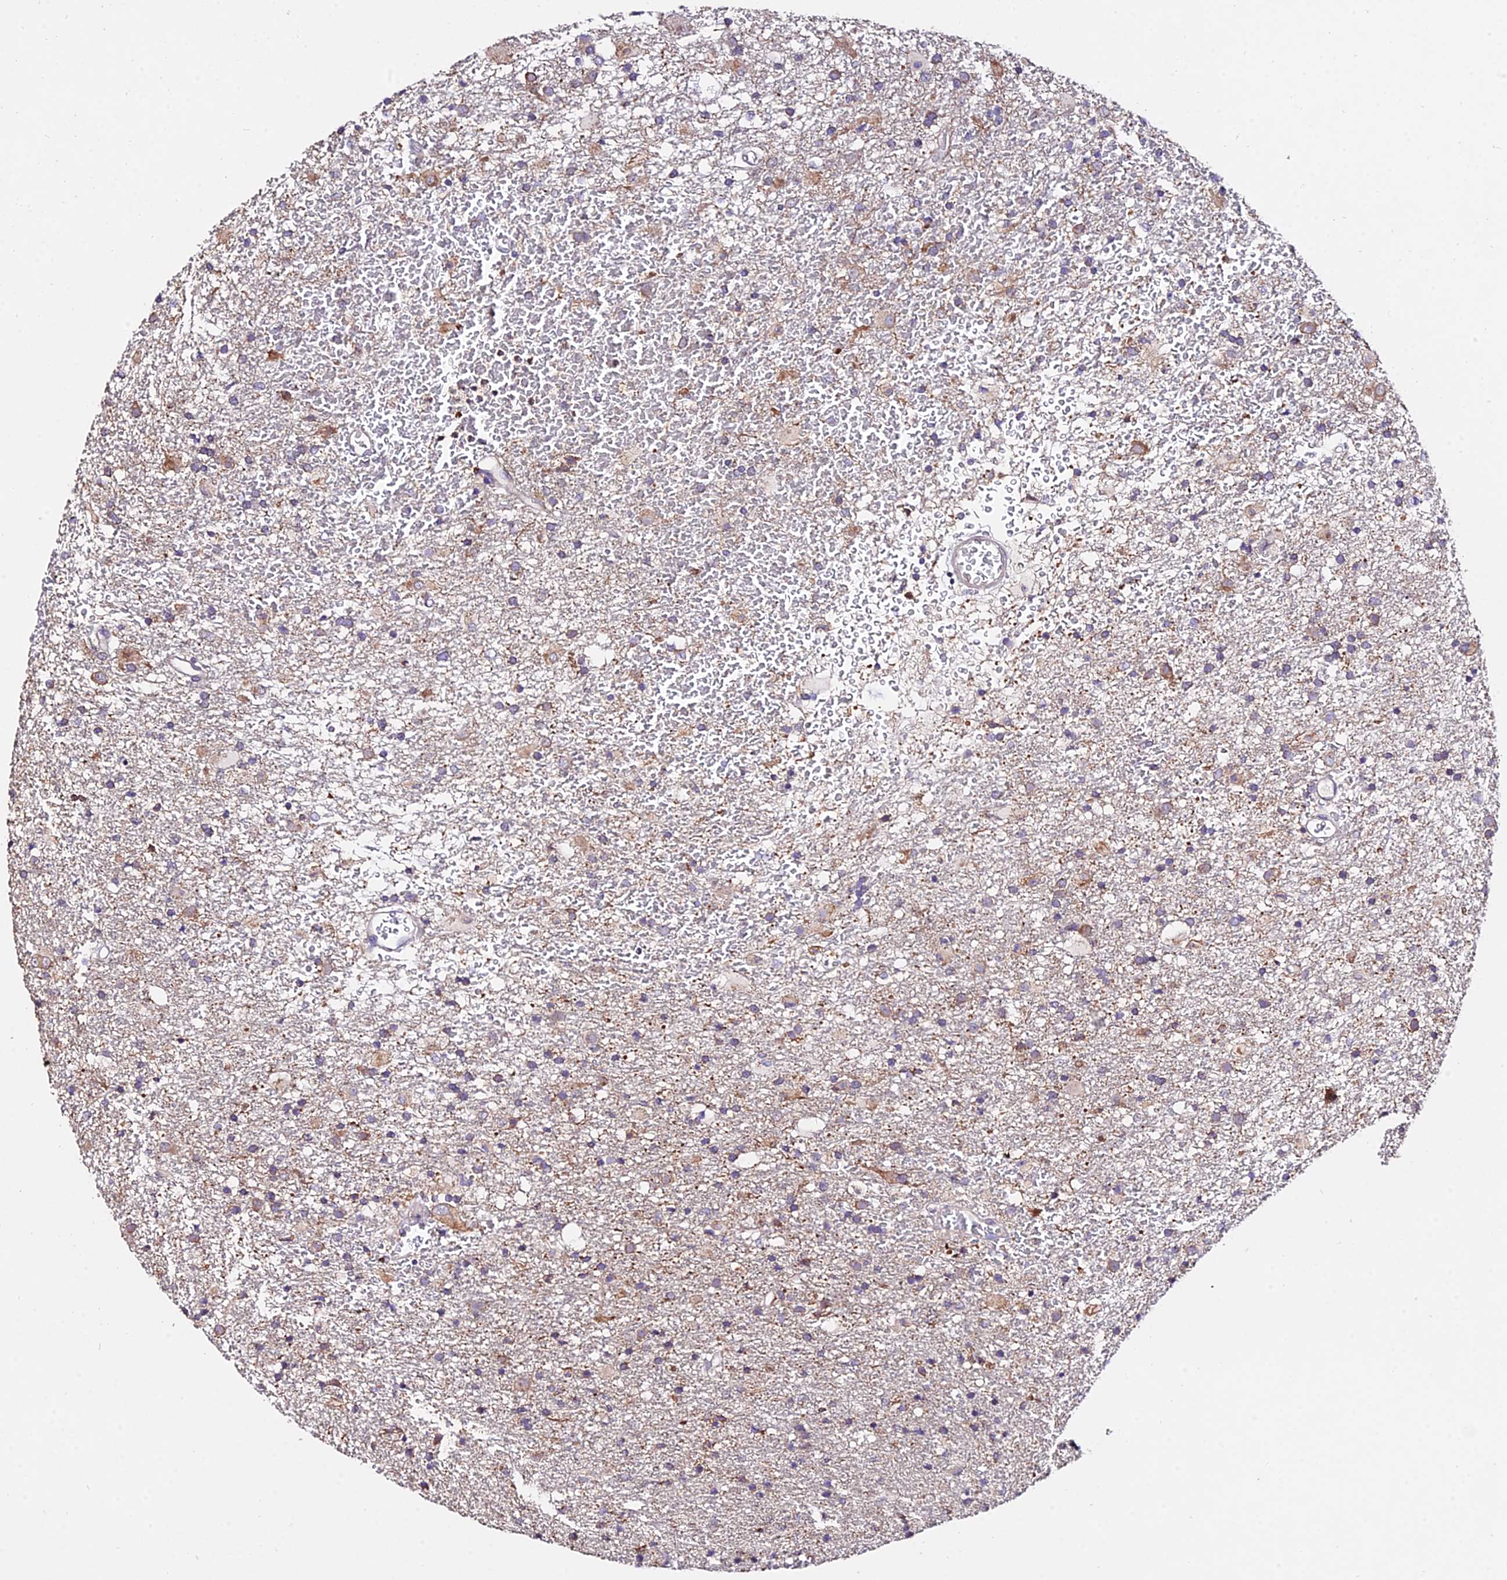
{"staining": {"intensity": "moderate", "quantity": "<25%", "location": "cytoplasmic/membranous"}, "tissue": "glioma", "cell_type": "Tumor cells", "image_type": "cancer", "snomed": [{"axis": "morphology", "description": "Glioma, malignant, Low grade"}, {"axis": "topography", "description": "Brain"}], "caption": "The immunohistochemical stain shows moderate cytoplasmic/membranous expression in tumor cells of glioma tissue.", "gene": "WDR5B", "patient": {"sex": "male", "age": 65}}